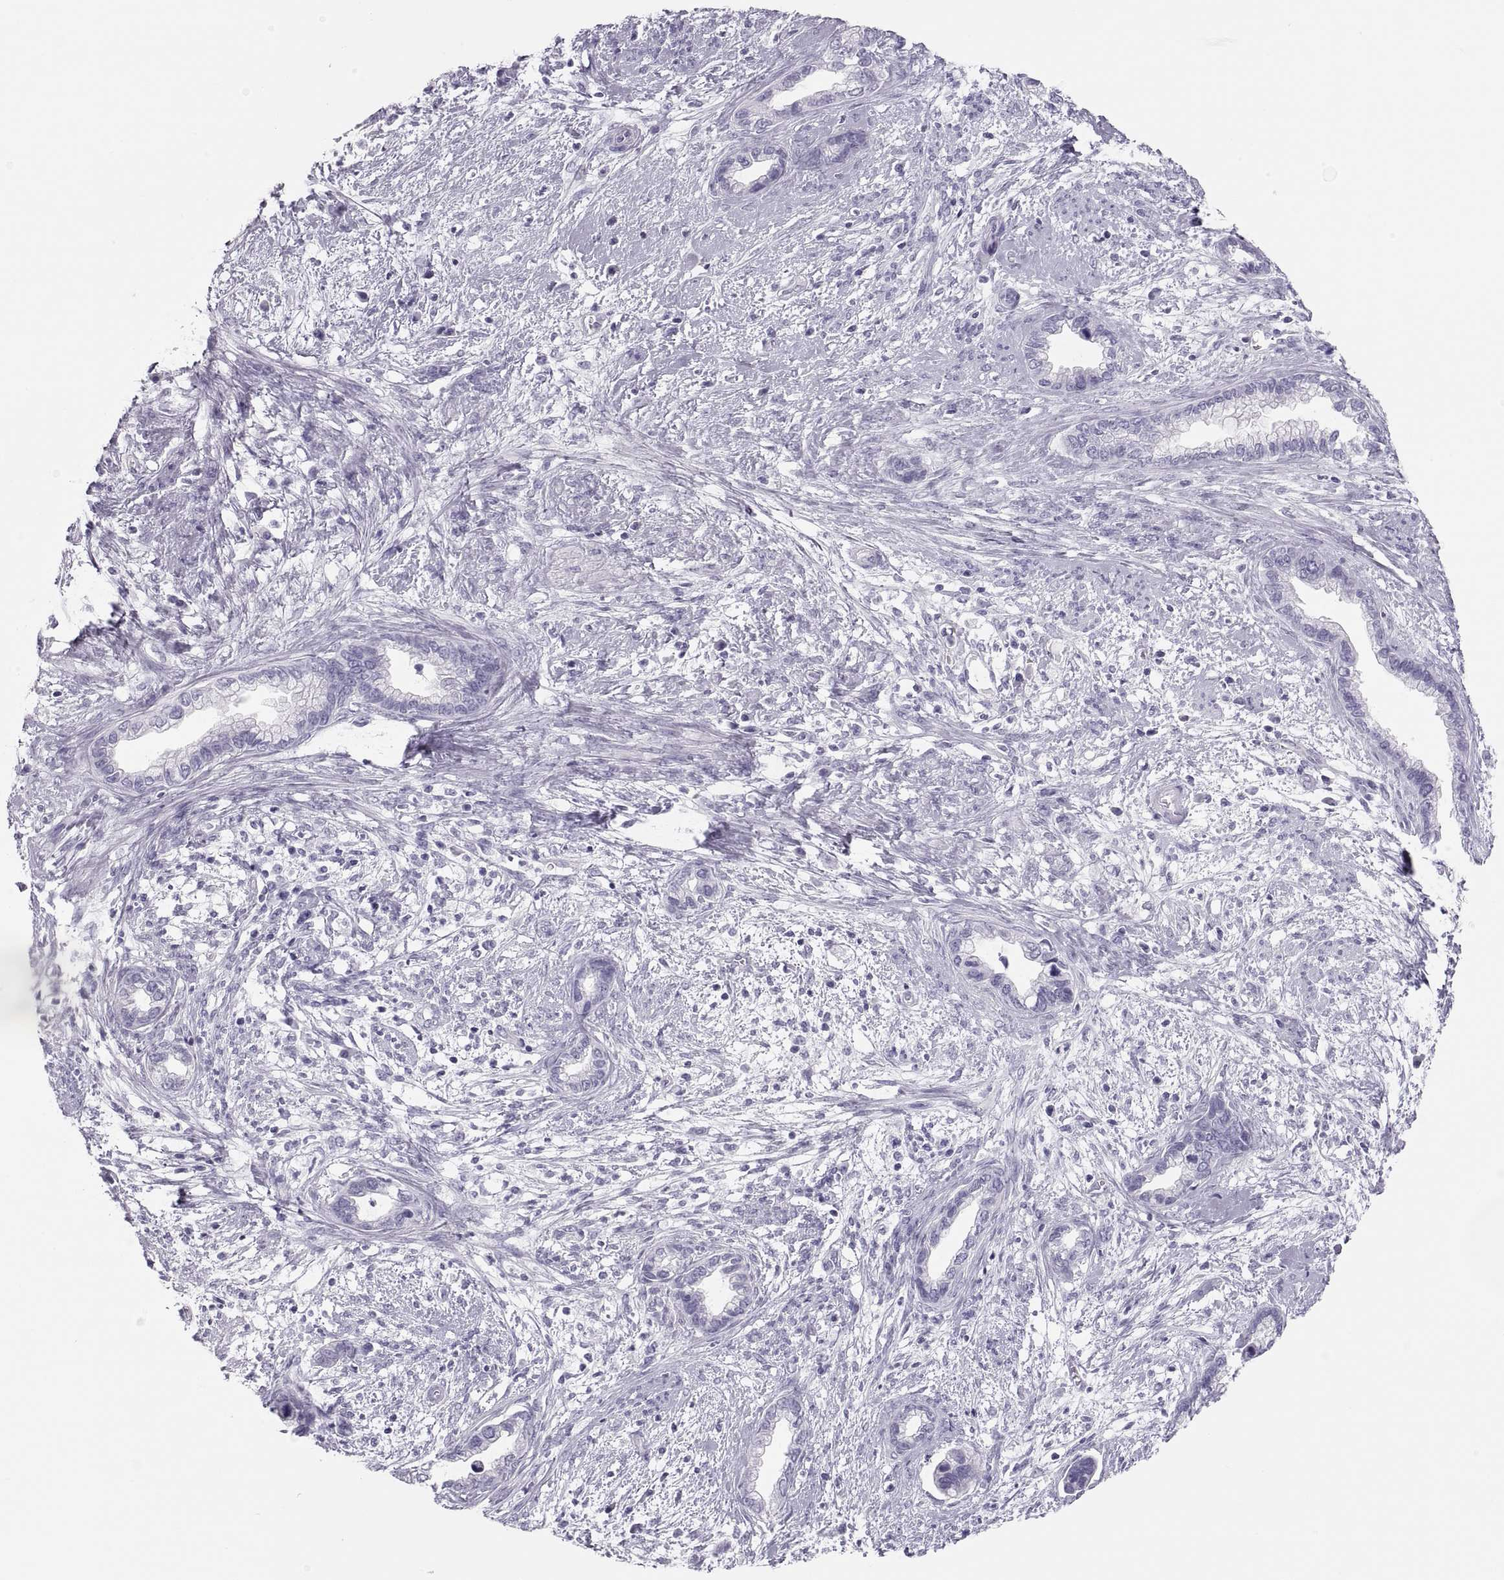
{"staining": {"intensity": "negative", "quantity": "none", "location": "none"}, "tissue": "cervical cancer", "cell_type": "Tumor cells", "image_type": "cancer", "snomed": [{"axis": "morphology", "description": "Adenocarcinoma, NOS"}, {"axis": "topography", "description": "Cervix"}], "caption": "Immunohistochemical staining of adenocarcinoma (cervical) exhibits no significant positivity in tumor cells.", "gene": "SEMG1", "patient": {"sex": "female", "age": 62}}